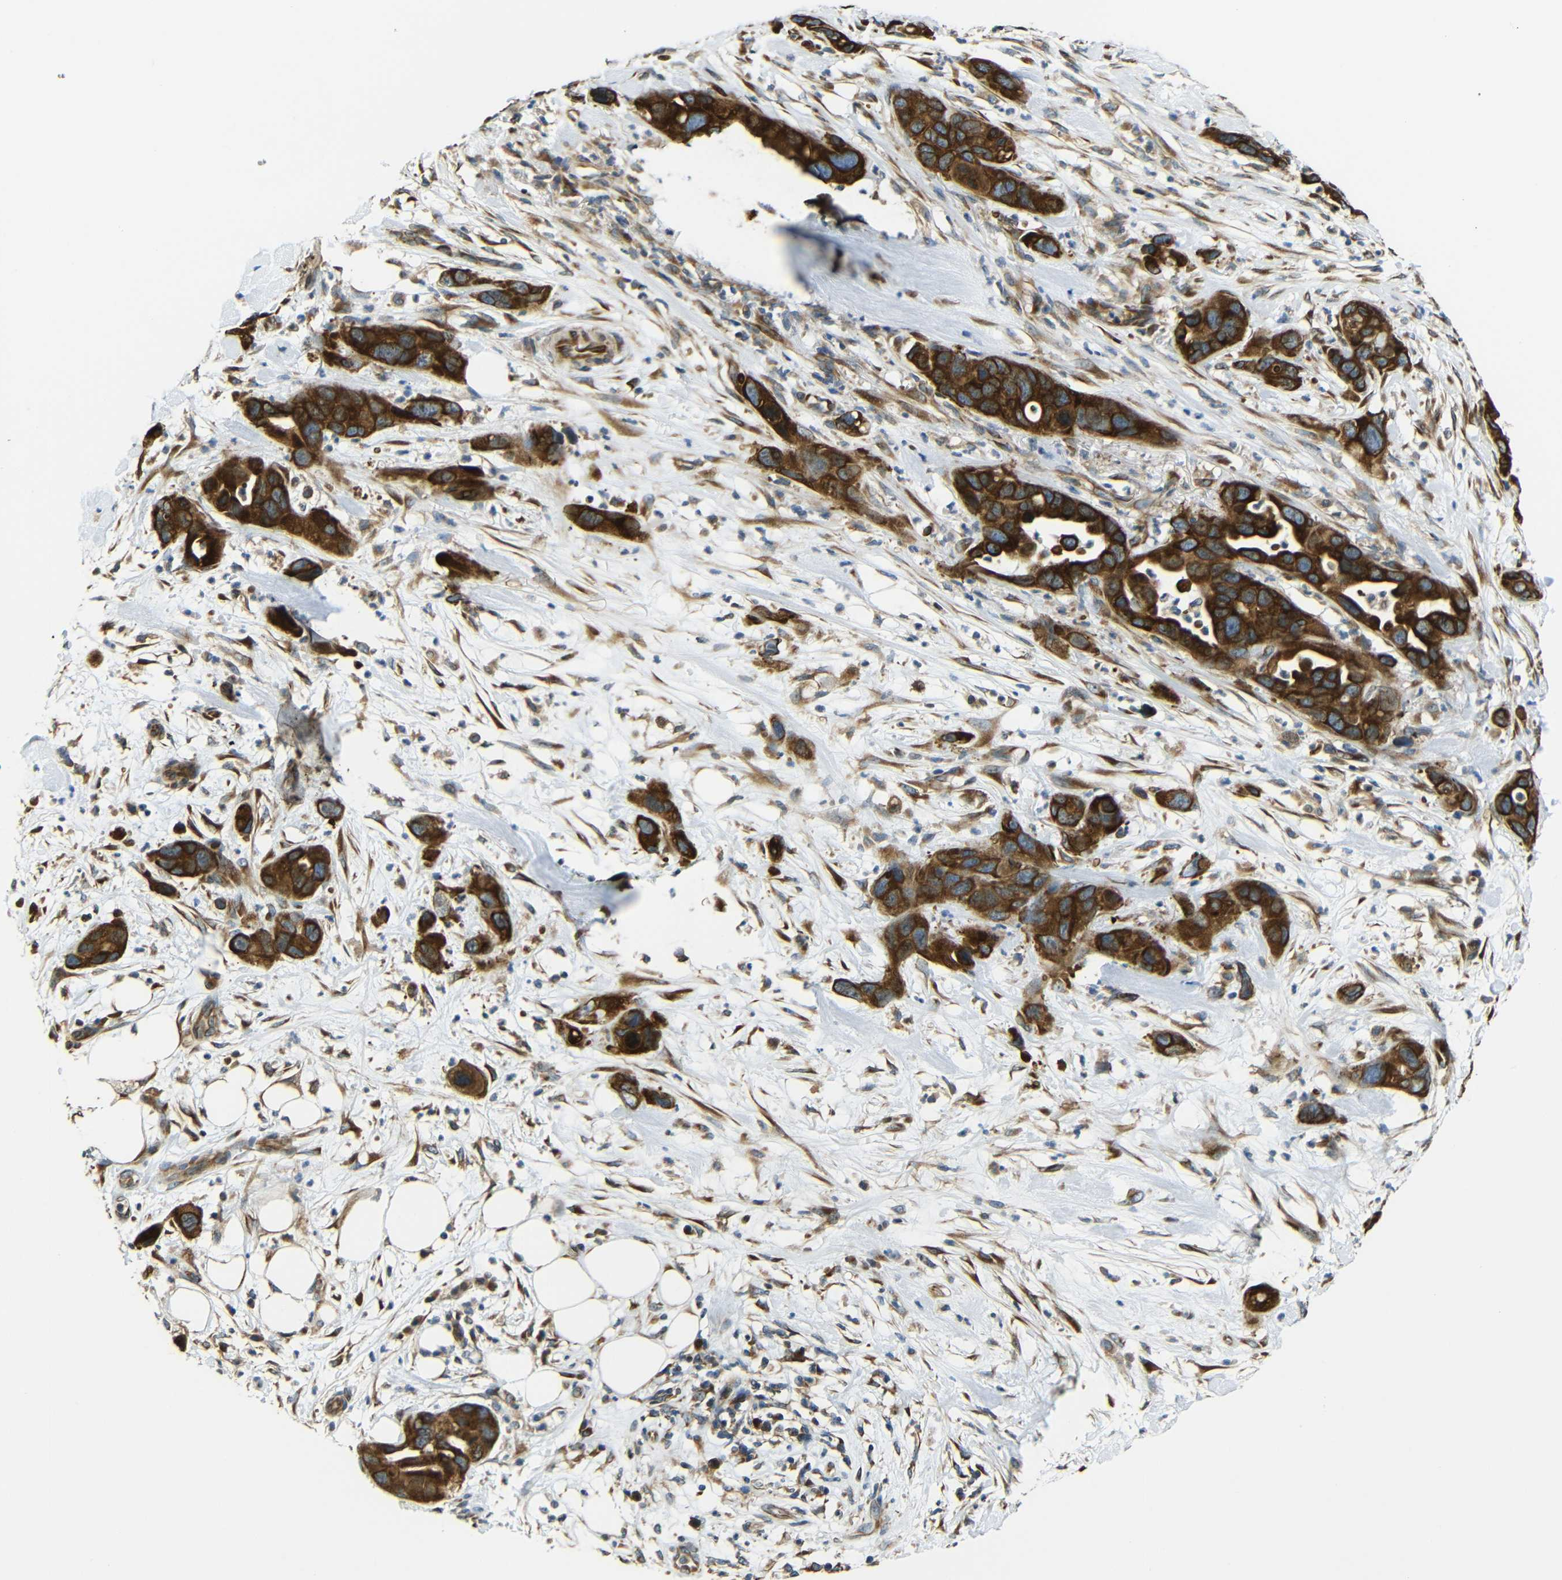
{"staining": {"intensity": "strong", "quantity": ">75%", "location": "cytoplasmic/membranous"}, "tissue": "pancreatic cancer", "cell_type": "Tumor cells", "image_type": "cancer", "snomed": [{"axis": "morphology", "description": "Adenocarcinoma, NOS"}, {"axis": "topography", "description": "Pancreas"}], "caption": "Human adenocarcinoma (pancreatic) stained for a protein (brown) demonstrates strong cytoplasmic/membranous positive staining in approximately >75% of tumor cells.", "gene": "VAPB", "patient": {"sex": "female", "age": 71}}